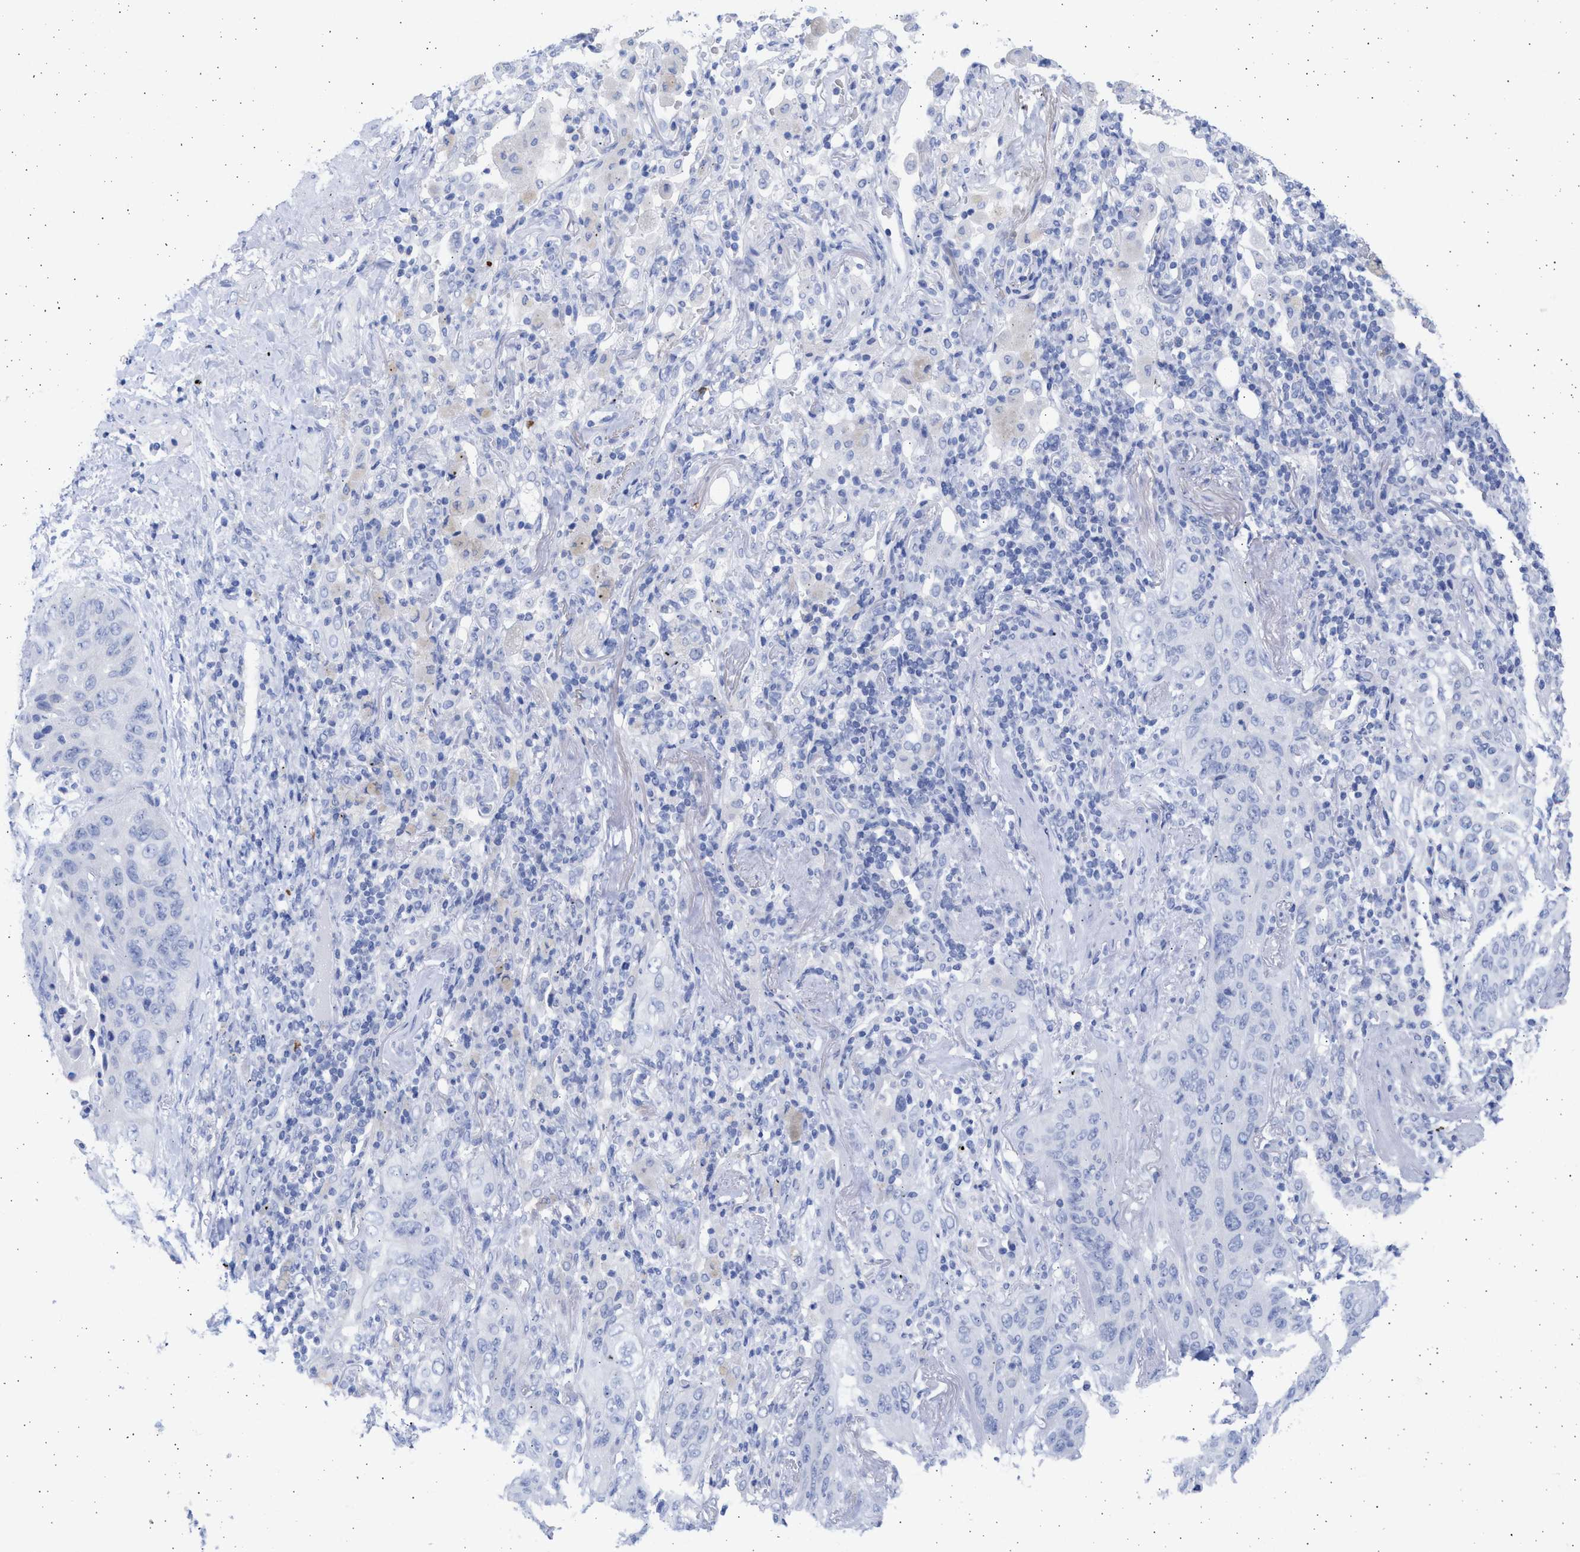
{"staining": {"intensity": "negative", "quantity": "none", "location": "none"}, "tissue": "lung cancer", "cell_type": "Tumor cells", "image_type": "cancer", "snomed": [{"axis": "morphology", "description": "Squamous cell carcinoma, NOS"}, {"axis": "topography", "description": "Lung"}], "caption": "Immunohistochemistry (IHC) histopathology image of neoplastic tissue: lung cancer stained with DAB demonstrates no significant protein positivity in tumor cells.", "gene": "ALDOC", "patient": {"sex": "female", "age": 67}}